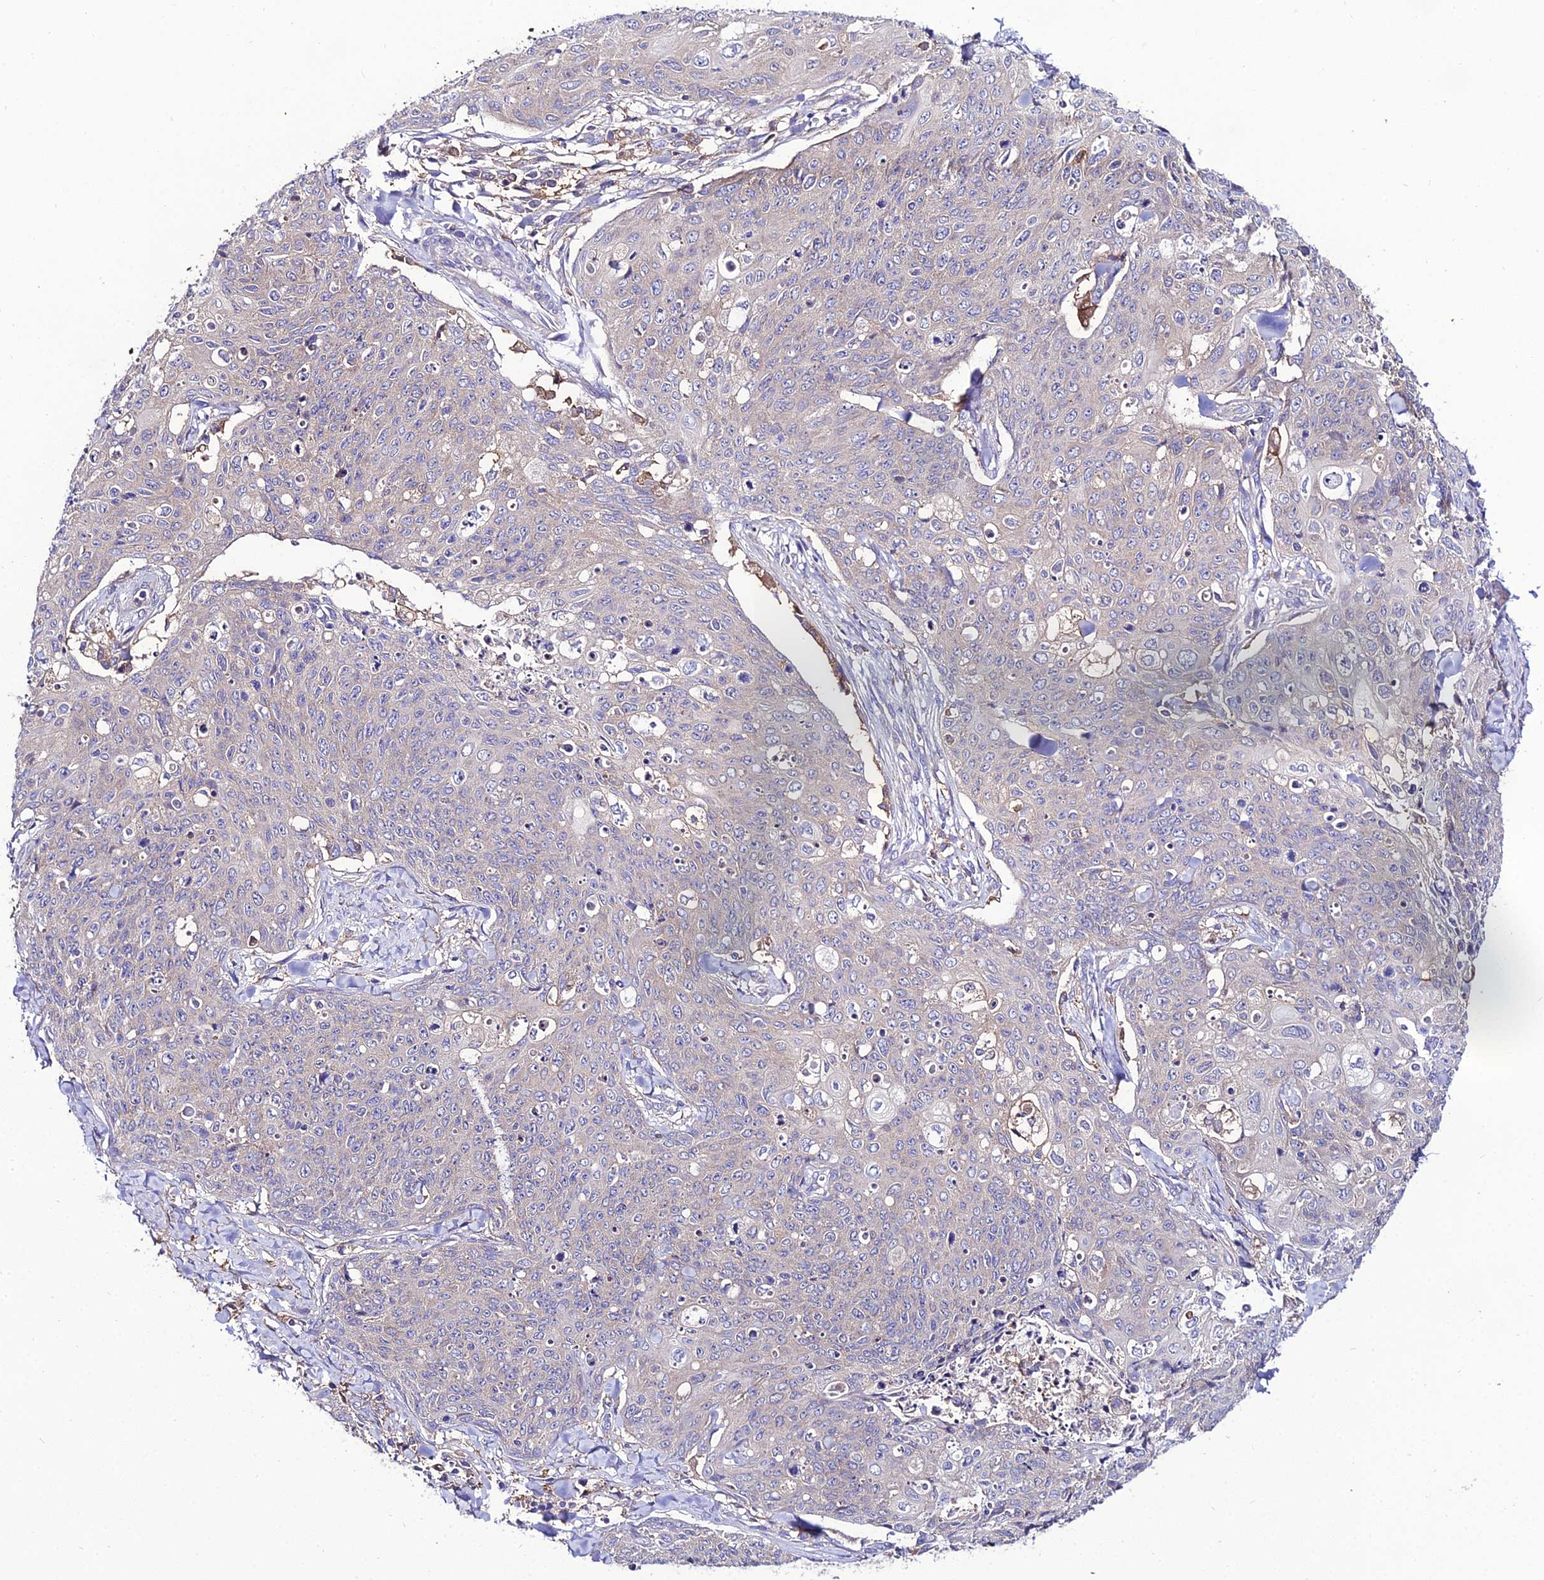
{"staining": {"intensity": "negative", "quantity": "none", "location": "none"}, "tissue": "skin cancer", "cell_type": "Tumor cells", "image_type": "cancer", "snomed": [{"axis": "morphology", "description": "Squamous cell carcinoma, NOS"}, {"axis": "topography", "description": "Skin"}, {"axis": "topography", "description": "Vulva"}], "caption": "IHC histopathology image of skin squamous cell carcinoma stained for a protein (brown), which exhibits no expression in tumor cells. The staining is performed using DAB brown chromogen with nuclei counter-stained in using hematoxylin.", "gene": "C2orf69", "patient": {"sex": "female", "age": 85}}